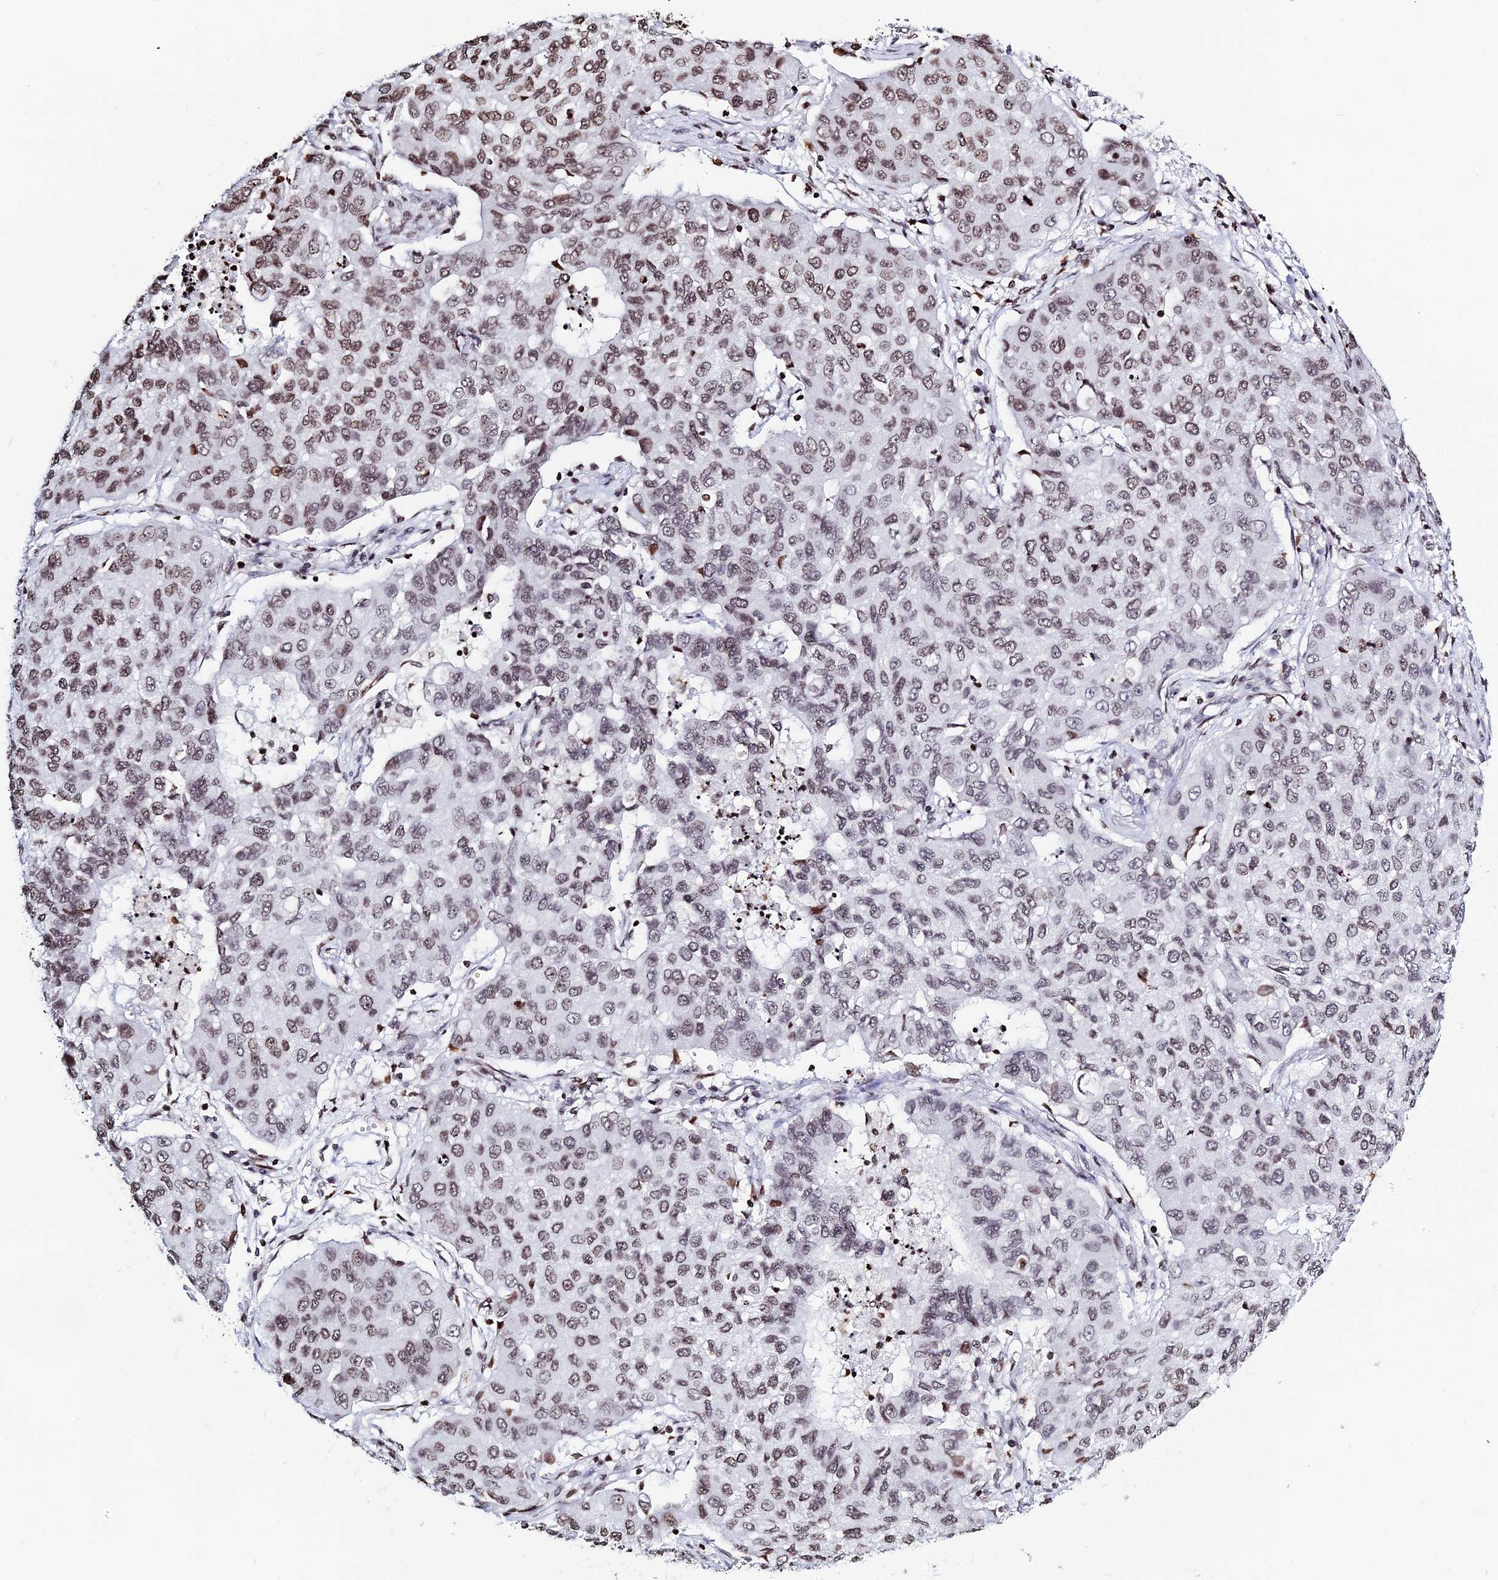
{"staining": {"intensity": "moderate", "quantity": ">75%", "location": "nuclear"}, "tissue": "lung cancer", "cell_type": "Tumor cells", "image_type": "cancer", "snomed": [{"axis": "morphology", "description": "Squamous cell carcinoma, NOS"}, {"axis": "topography", "description": "Lung"}], "caption": "Immunohistochemical staining of human lung cancer displays moderate nuclear protein positivity in about >75% of tumor cells.", "gene": "MACROH2A2", "patient": {"sex": "male", "age": 74}}